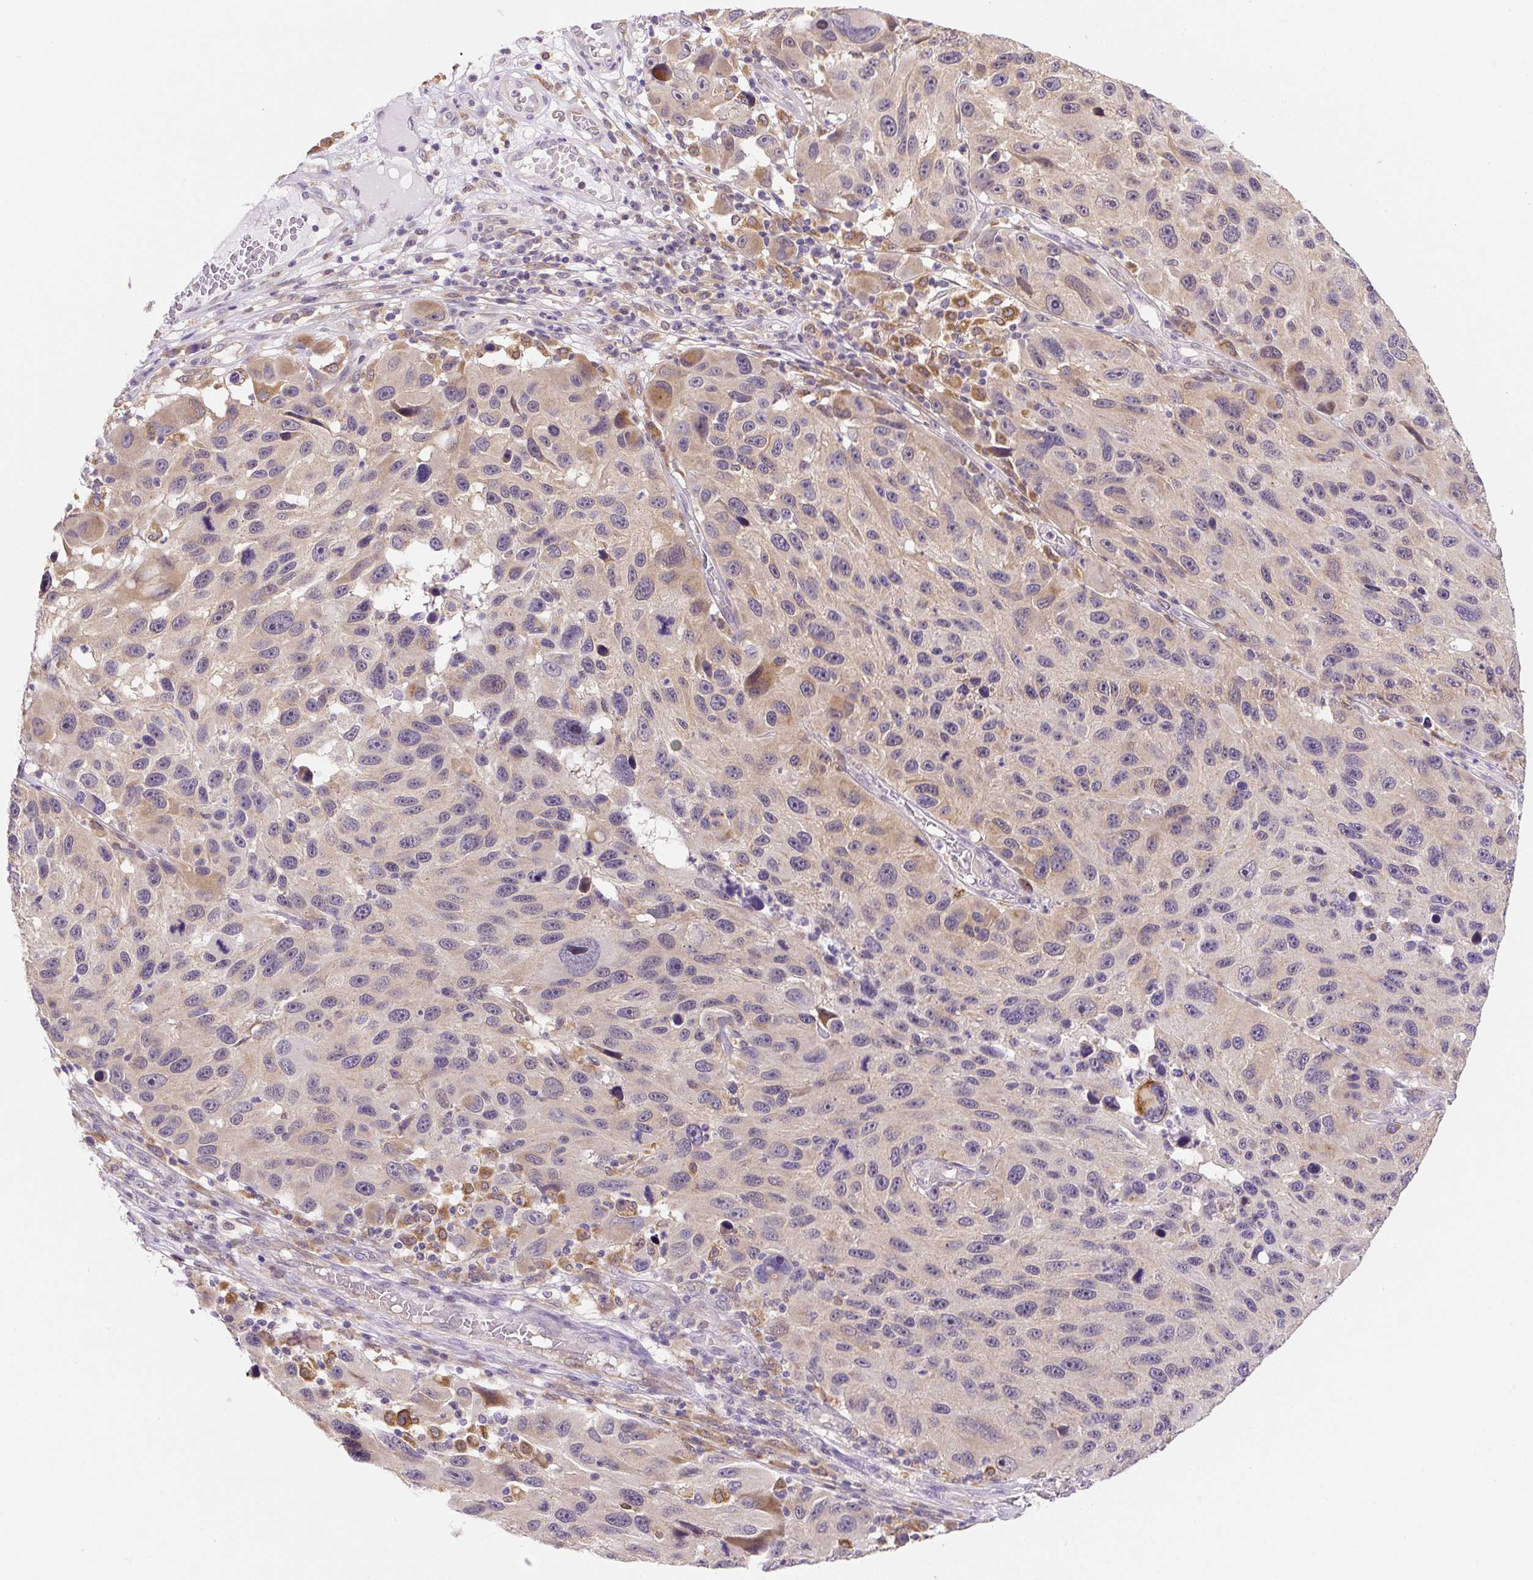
{"staining": {"intensity": "moderate", "quantity": "<25%", "location": "cytoplasmic/membranous"}, "tissue": "melanoma", "cell_type": "Tumor cells", "image_type": "cancer", "snomed": [{"axis": "morphology", "description": "Malignant melanoma, NOS"}, {"axis": "topography", "description": "Skin"}], "caption": "This histopathology image displays malignant melanoma stained with immunohistochemistry (IHC) to label a protein in brown. The cytoplasmic/membranous of tumor cells show moderate positivity for the protein. Nuclei are counter-stained blue.", "gene": "PLA2G4A", "patient": {"sex": "male", "age": 53}}